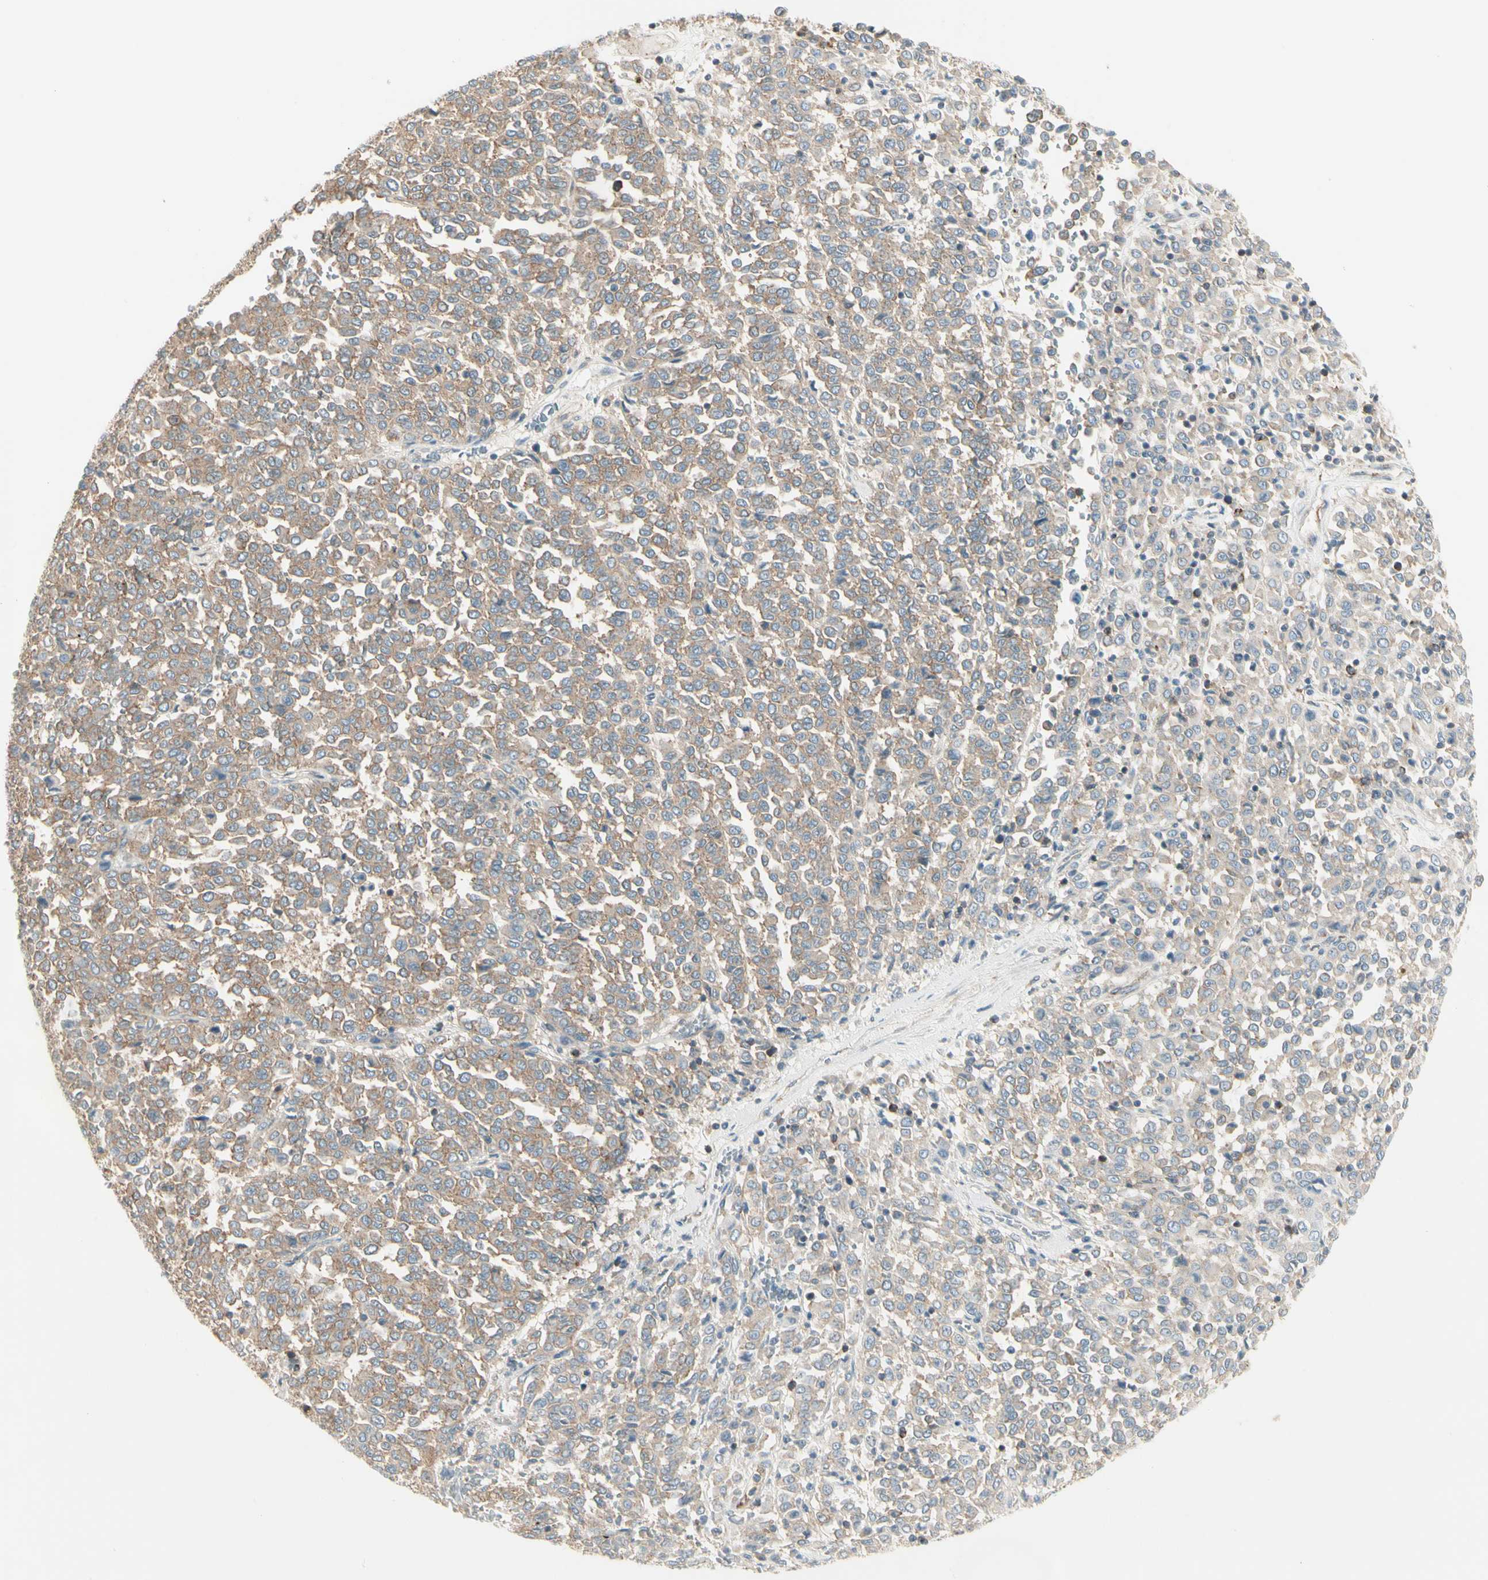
{"staining": {"intensity": "weak", "quantity": ">75%", "location": "cytoplasmic/membranous"}, "tissue": "melanoma", "cell_type": "Tumor cells", "image_type": "cancer", "snomed": [{"axis": "morphology", "description": "Malignant melanoma, Metastatic site"}, {"axis": "topography", "description": "Pancreas"}], "caption": "Immunohistochemical staining of melanoma exhibits low levels of weak cytoplasmic/membranous staining in about >75% of tumor cells.", "gene": "AGFG1", "patient": {"sex": "female", "age": 30}}